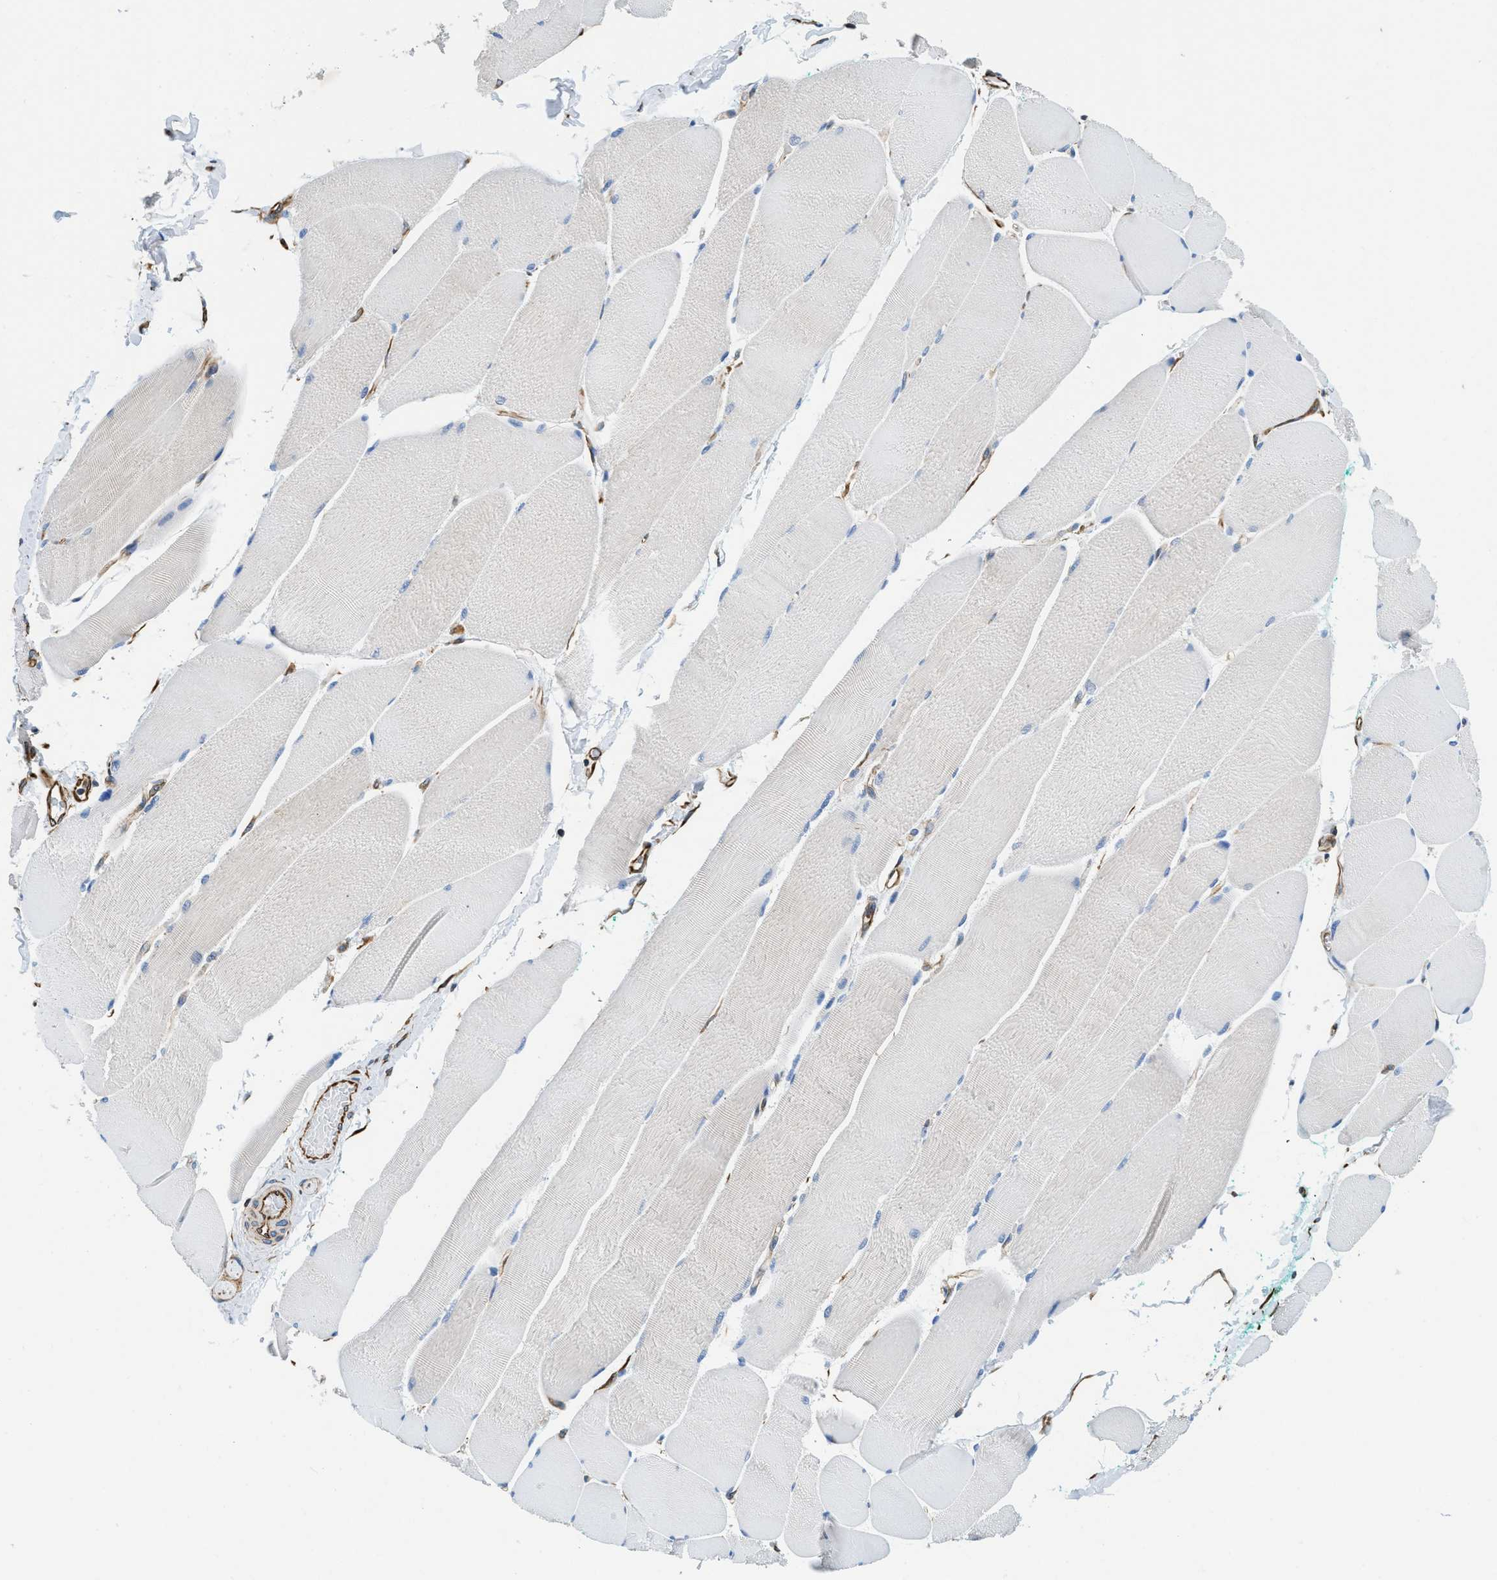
{"staining": {"intensity": "negative", "quantity": "none", "location": "none"}, "tissue": "skeletal muscle", "cell_type": "Myocytes", "image_type": "normal", "snomed": [{"axis": "morphology", "description": "Normal tissue, NOS"}, {"axis": "morphology", "description": "Squamous cell carcinoma, NOS"}, {"axis": "topography", "description": "Skeletal muscle"}], "caption": "Human skeletal muscle stained for a protein using IHC reveals no staining in myocytes.", "gene": "HSD17B12", "patient": {"sex": "male", "age": 51}}